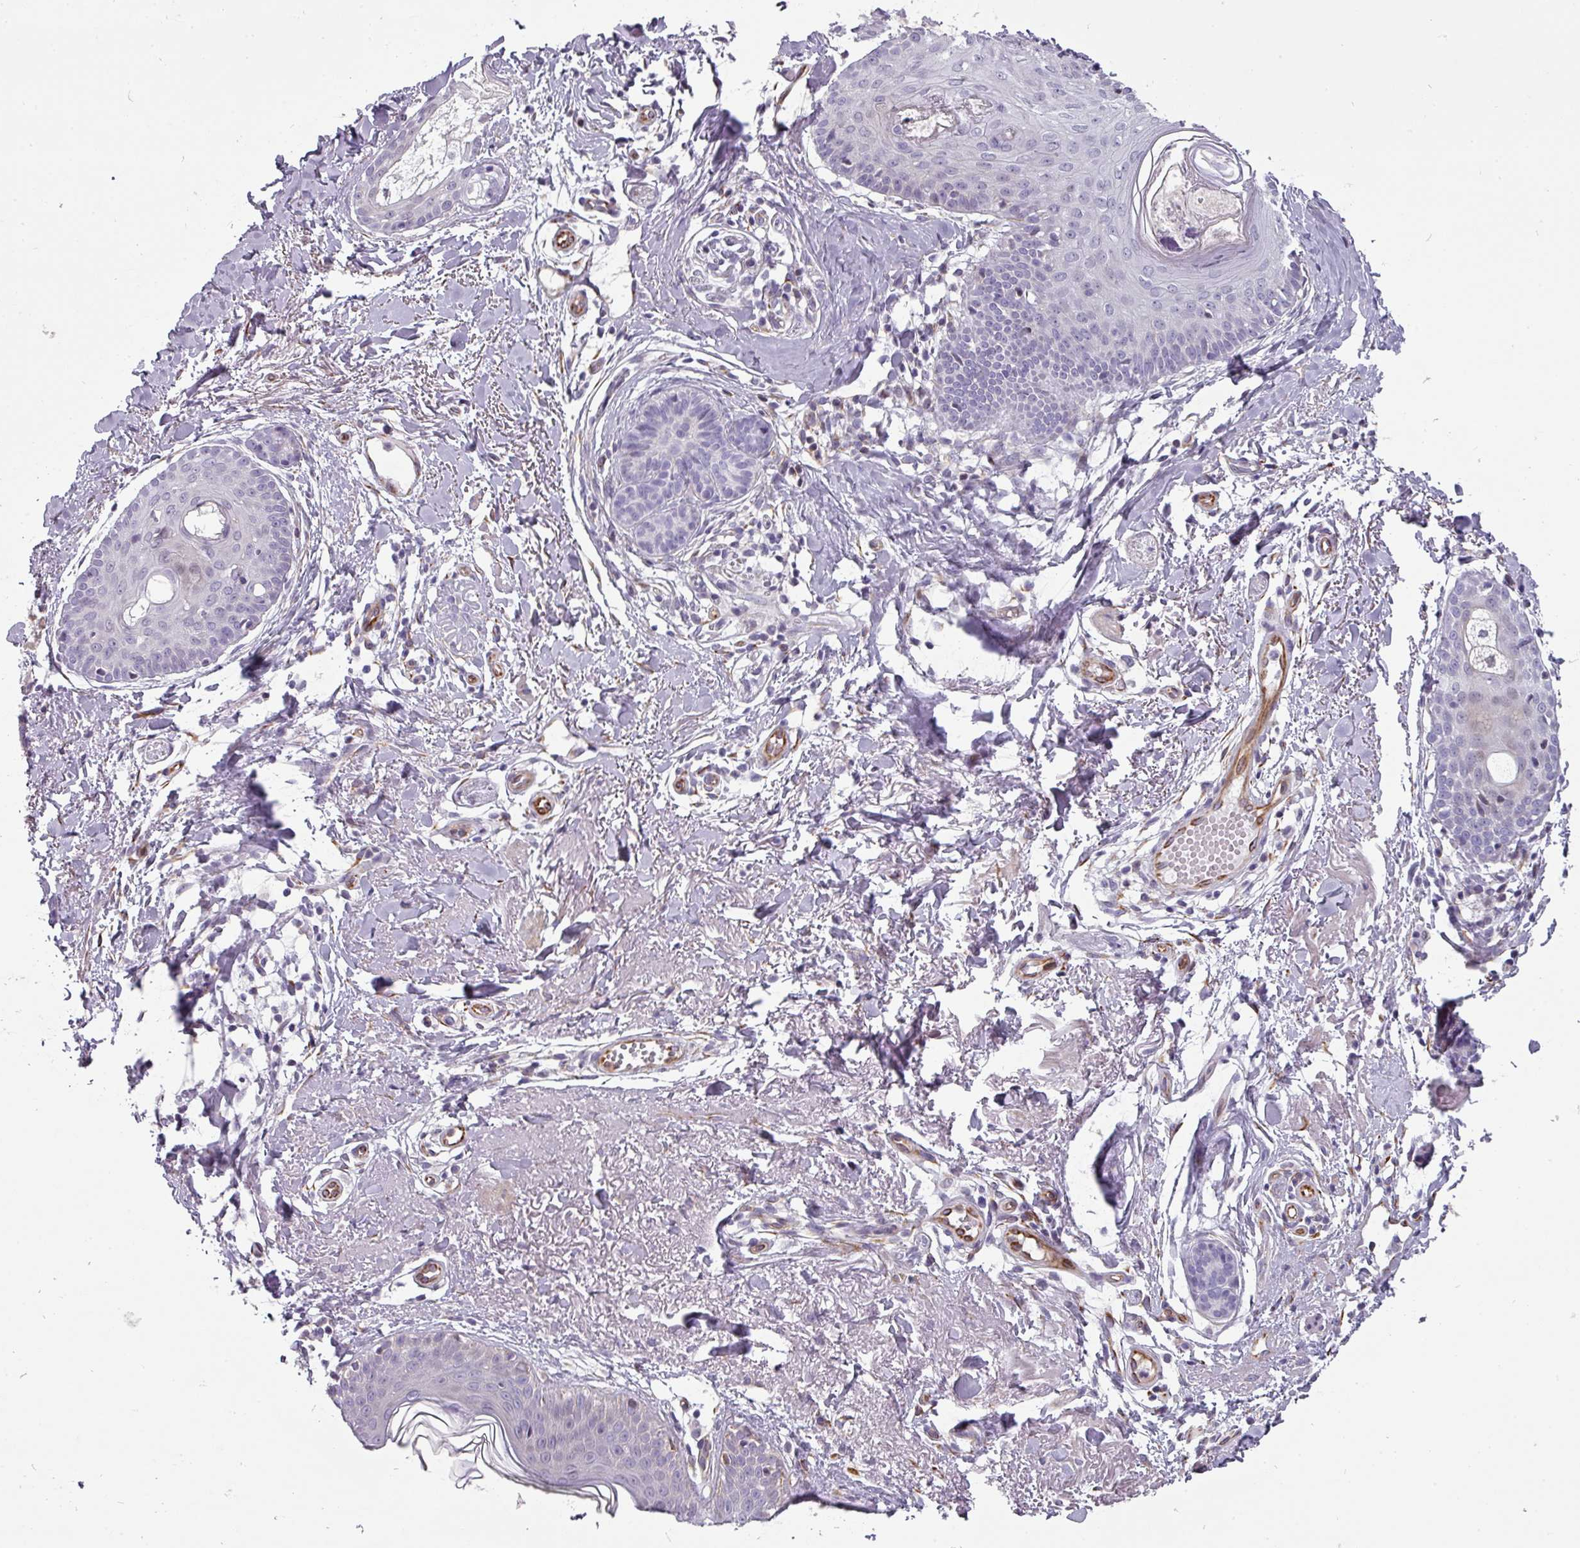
{"staining": {"intensity": "negative", "quantity": "none", "location": "none"}, "tissue": "skin cancer", "cell_type": "Tumor cells", "image_type": "cancer", "snomed": [{"axis": "morphology", "description": "Basal cell carcinoma"}, {"axis": "topography", "description": "Skin"}], "caption": "Skin basal cell carcinoma was stained to show a protein in brown. There is no significant expression in tumor cells.", "gene": "CHRDL1", "patient": {"sex": "female", "age": 61}}